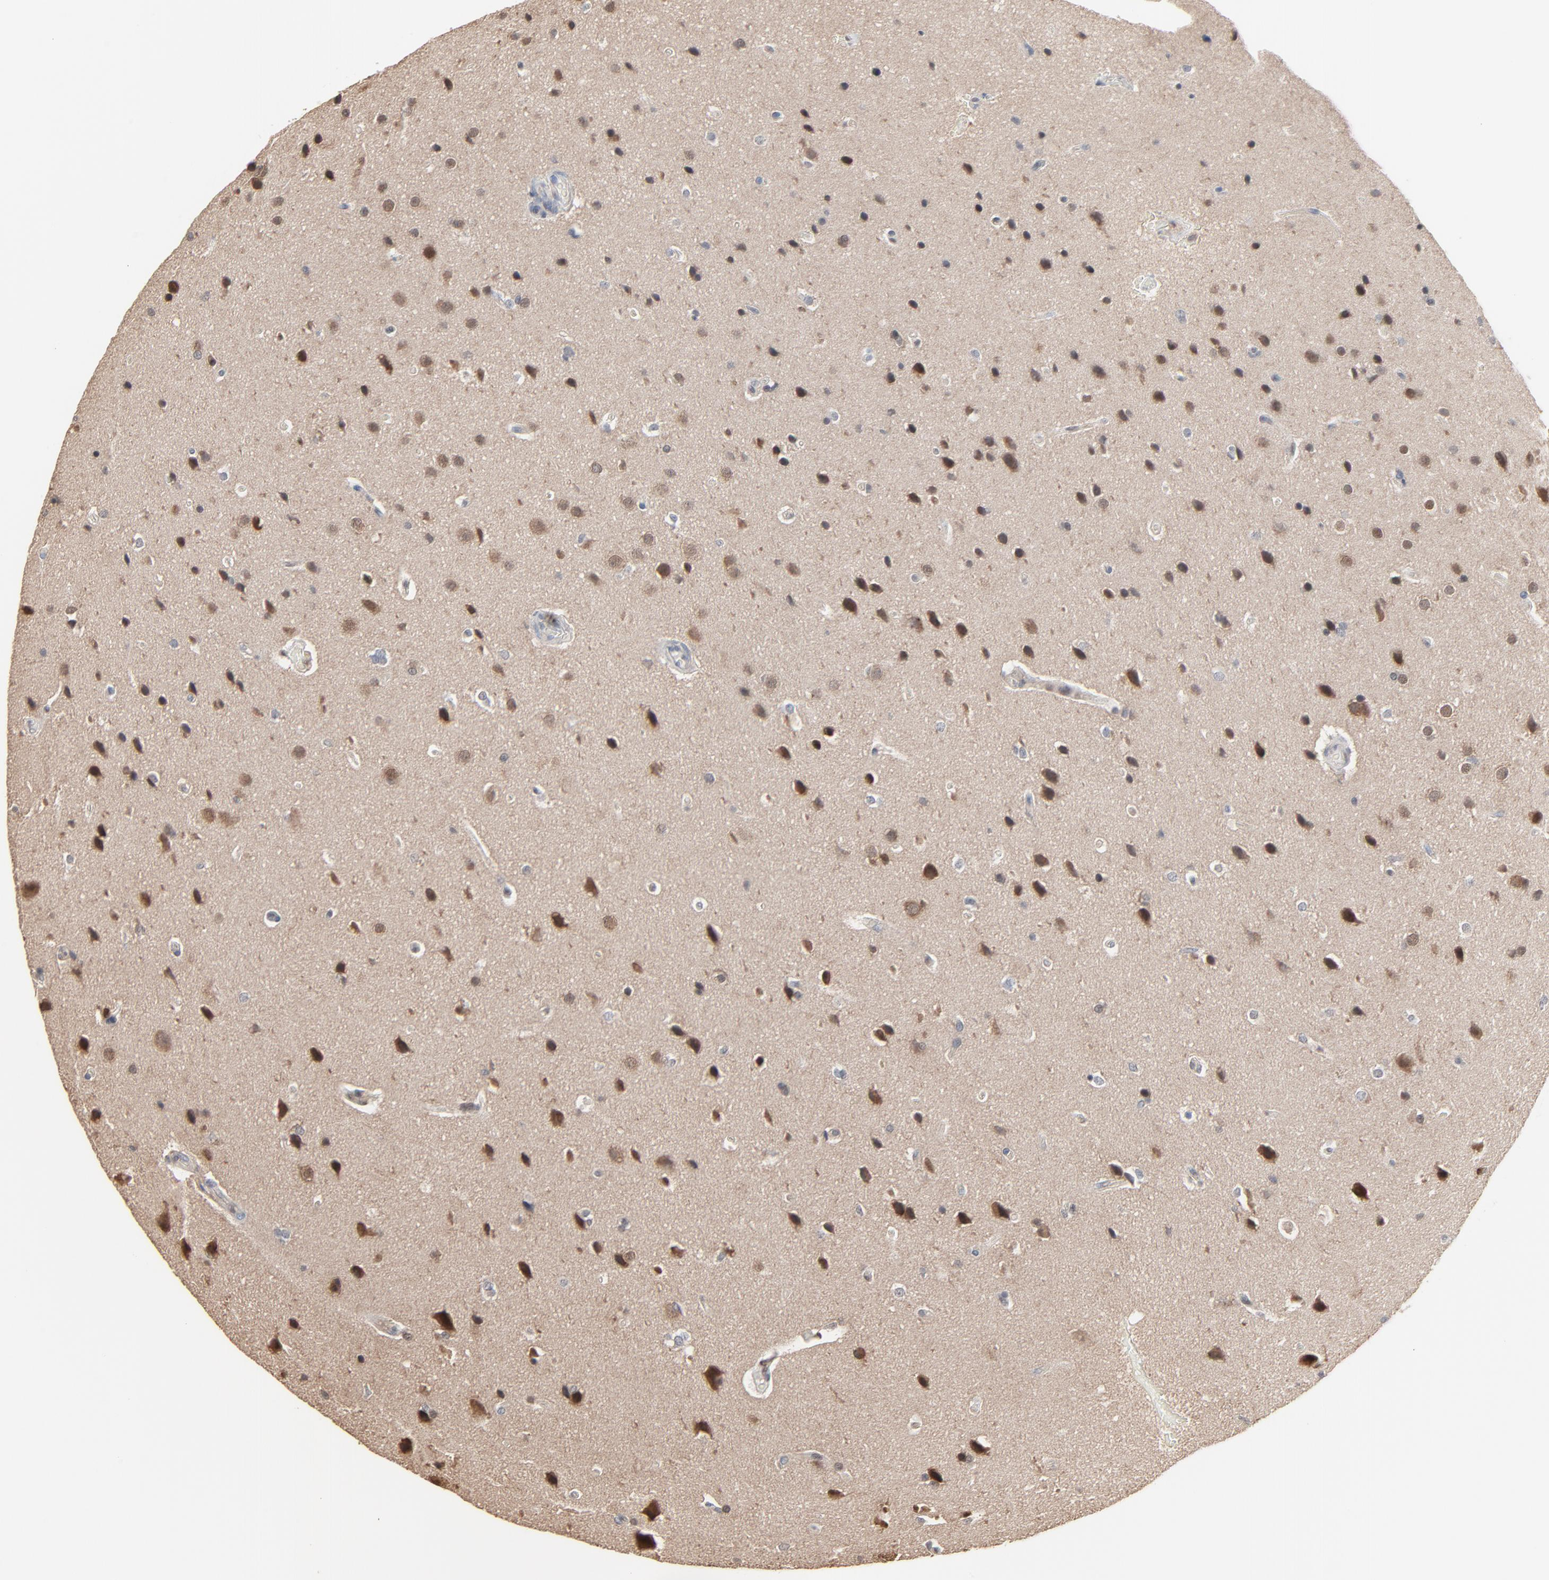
{"staining": {"intensity": "strong", "quantity": "25%-75%", "location": "cytoplasmic/membranous,nuclear"}, "tissue": "glioma", "cell_type": "Tumor cells", "image_type": "cancer", "snomed": [{"axis": "morphology", "description": "Glioma, malignant, Low grade"}, {"axis": "topography", "description": "Cerebral cortex"}], "caption": "A high amount of strong cytoplasmic/membranous and nuclear expression is seen in approximately 25%-75% of tumor cells in malignant glioma (low-grade) tissue.", "gene": "CCT5", "patient": {"sex": "female", "age": 47}}